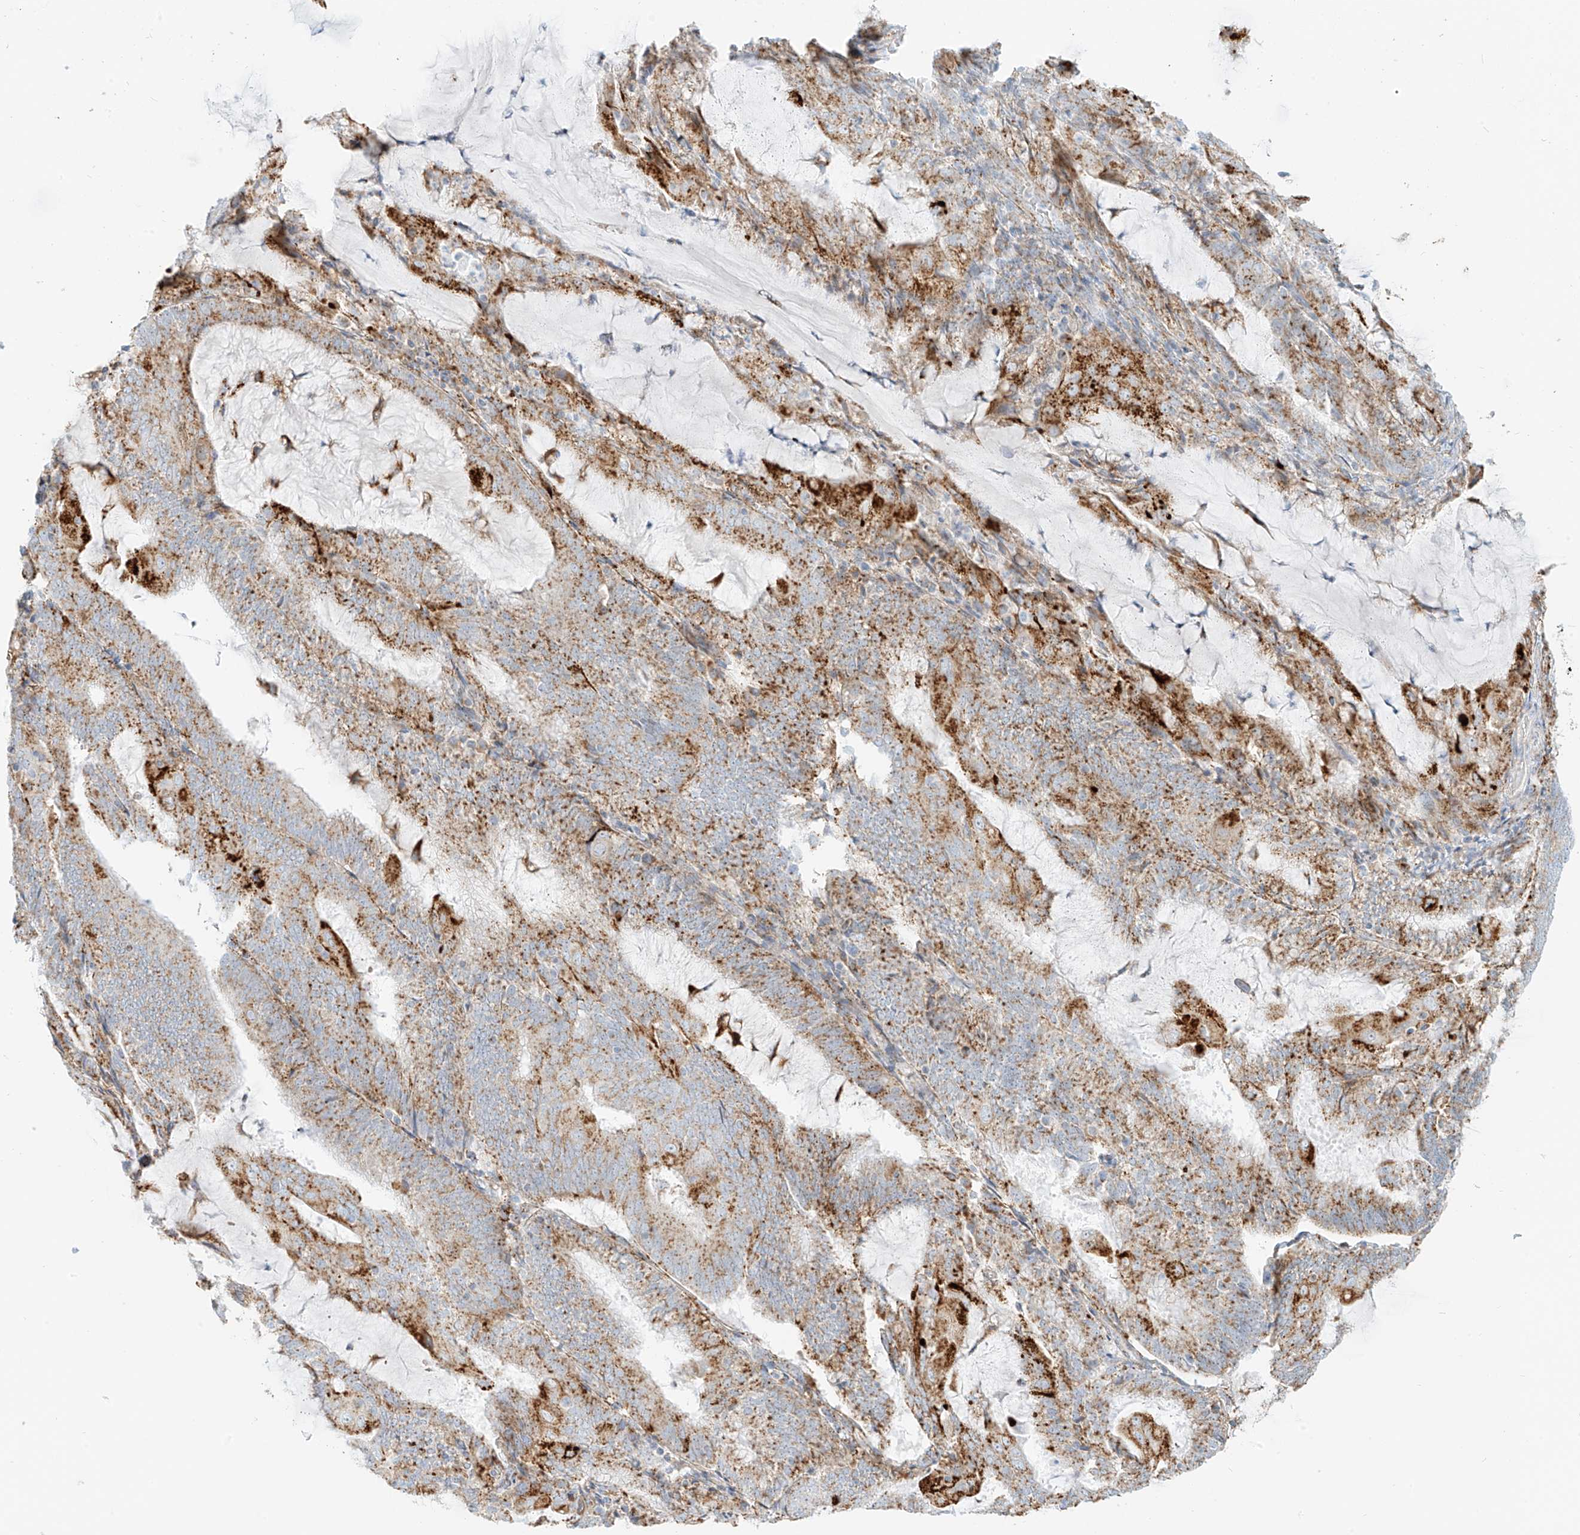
{"staining": {"intensity": "moderate", "quantity": ">75%", "location": "cytoplasmic/membranous"}, "tissue": "endometrial cancer", "cell_type": "Tumor cells", "image_type": "cancer", "snomed": [{"axis": "morphology", "description": "Adenocarcinoma, NOS"}, {"axis": "topography", "description": "Endometrium"}], "caption": "A histopathology image of human adenocarcinoma (endometrial) stained for a protein reveals moderate cytoplasmic/membranous brown staining in tumor cells.", "gene": "SLC35F6", "patient": {"sex": "female", "age": 81}}